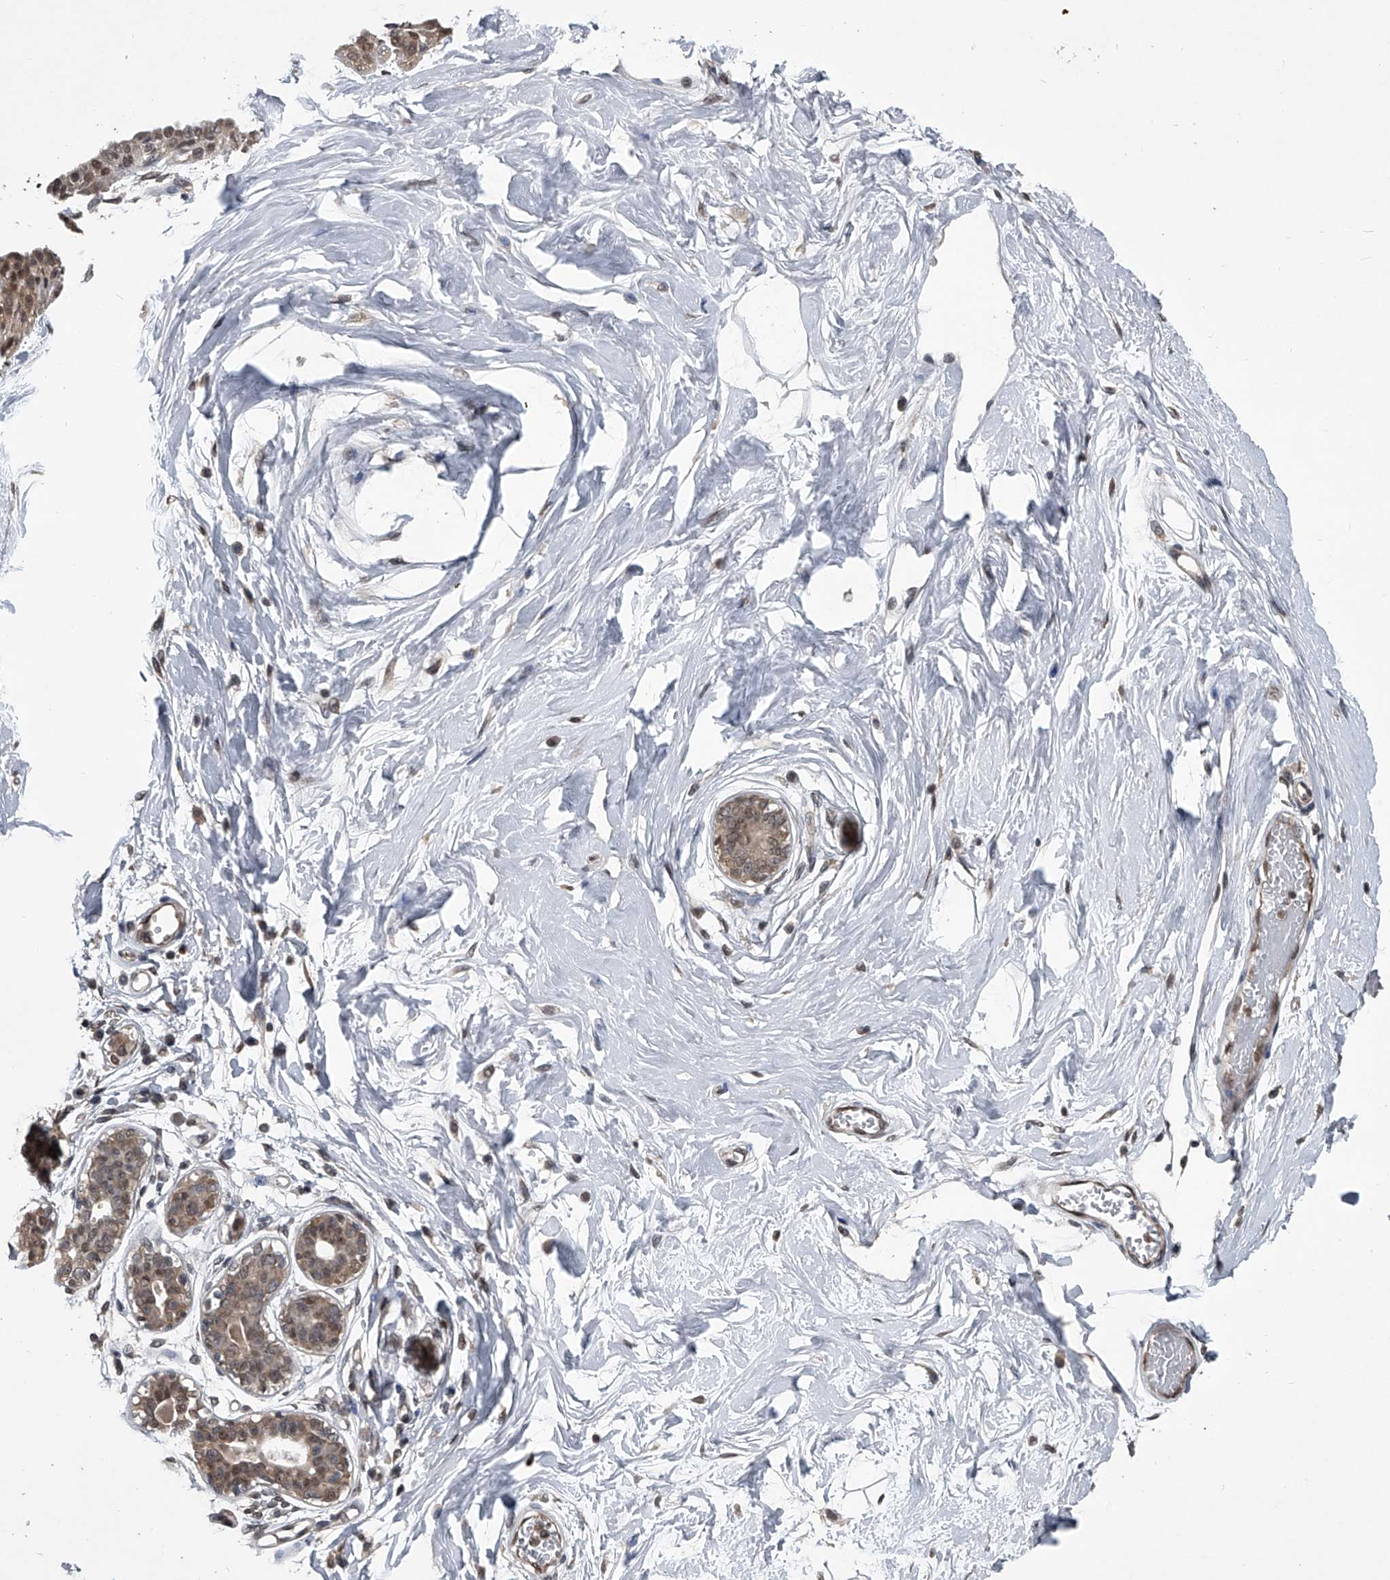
{"staining": {"intensity": "negative", "quantity": "none", "location": "none"}, "tissue": "breast", "cell_type": "Adipocytes", "image_type": "normal", "snomed": [{"axis": "morphology", "description": "Normal tissue, NOS"}, {"axis": "topography", "description": "Breast"}], "caption": "IHC histopathology image of normal breast stained for a protein (brown), which reveals no staining in adipocytes.", "gene": "TSNAX", "patient": {"sex": "female", "age": 45}}